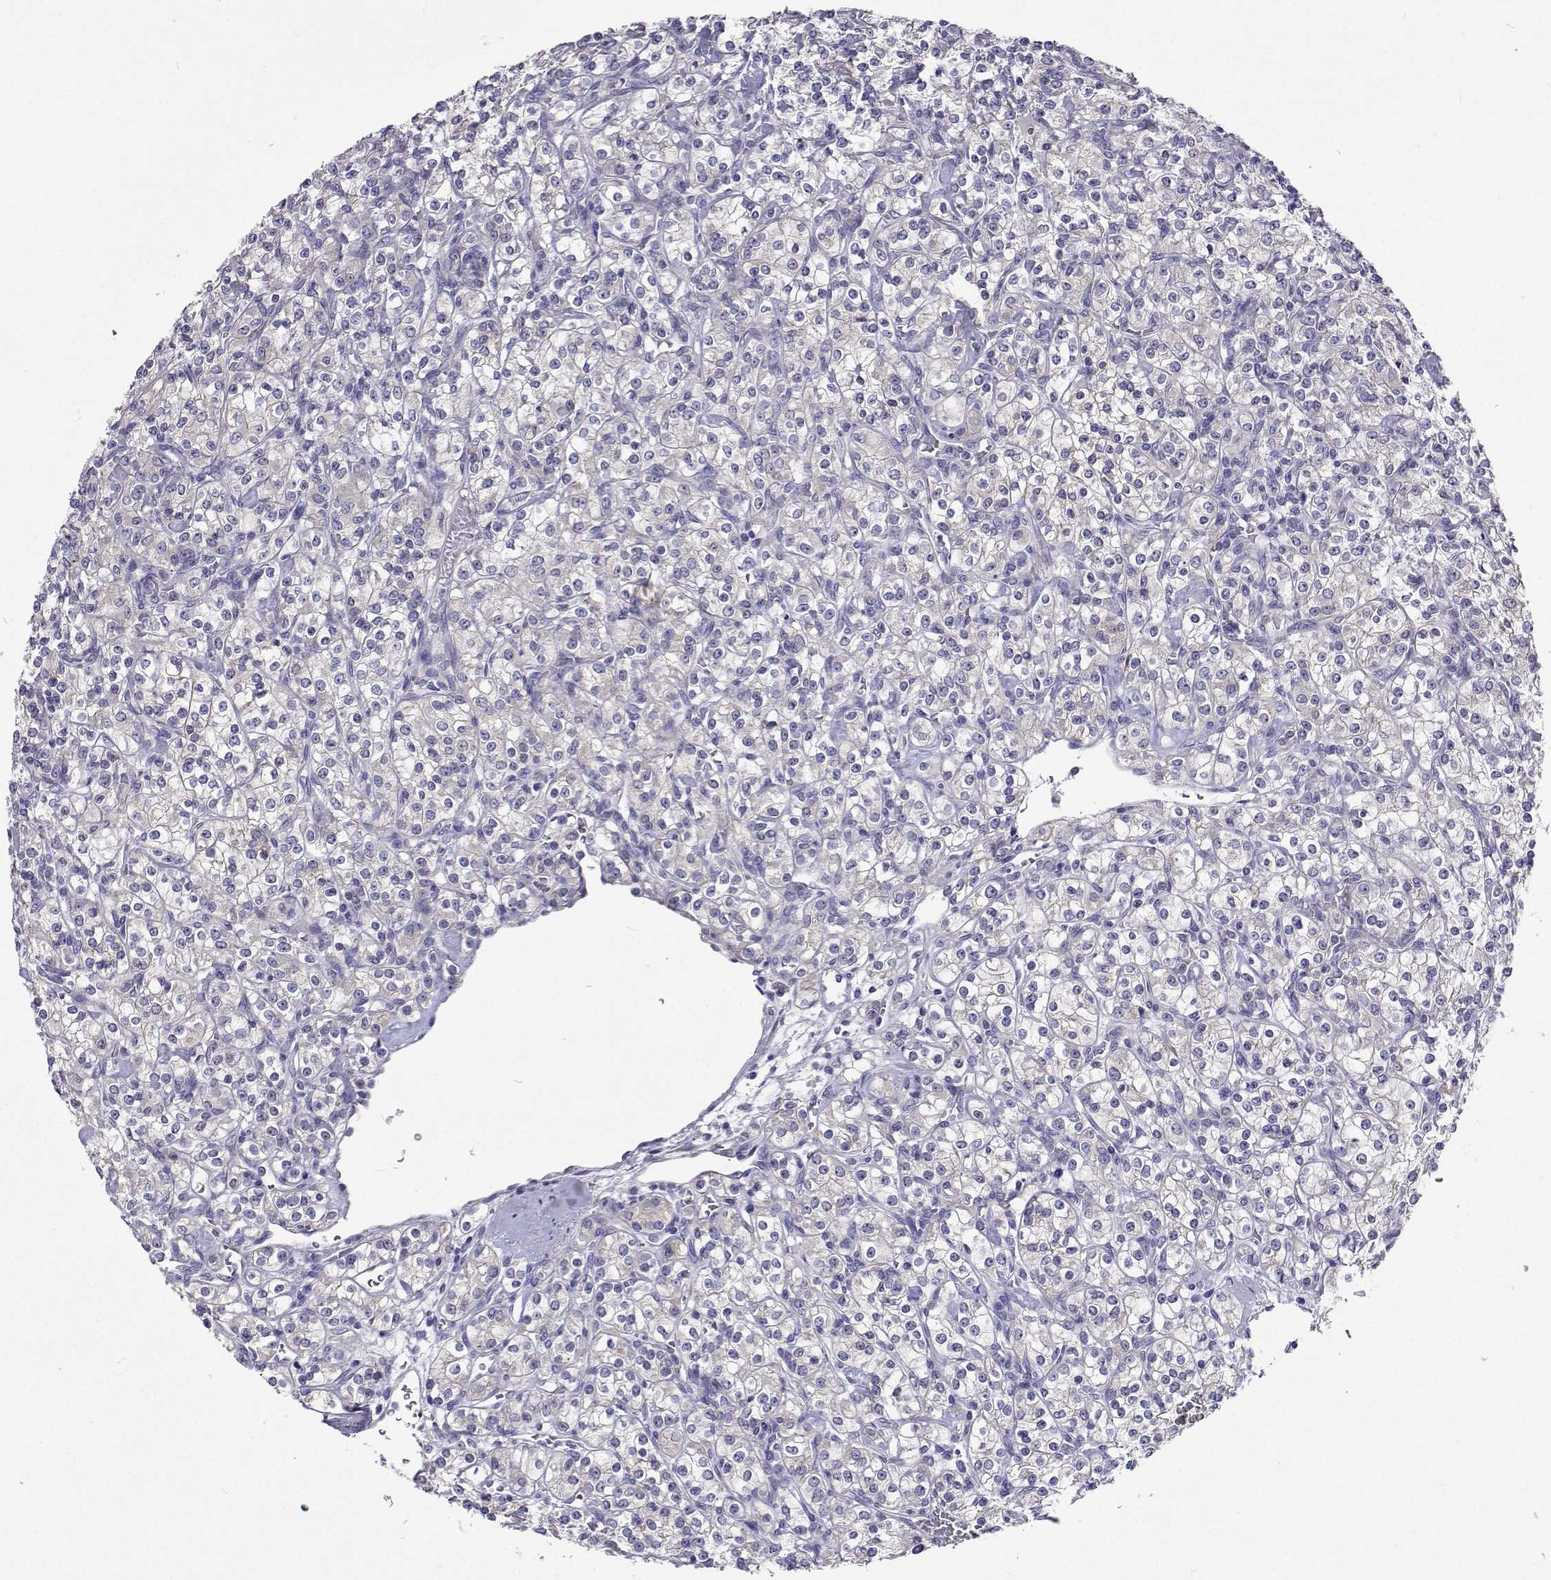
{"staining": {"intensity": "negative", "quantity": "none", "location": "none"}, "tissue": "renal cancer", "cell_type": "Tumor cells", "image_type": "cancer", "snomed": [{"axis": "morphology", "description": "Adenocarcinoma, NOS"}, {"axis": "topography", "description": "Kidney"}], "caption": "Adenocarcinoma (renal) was stained to show a protein in brown. There is no significant staining in tumor cells.", "gene": "LHFPL7", "patient": {"sex": "male", "age": 77}}